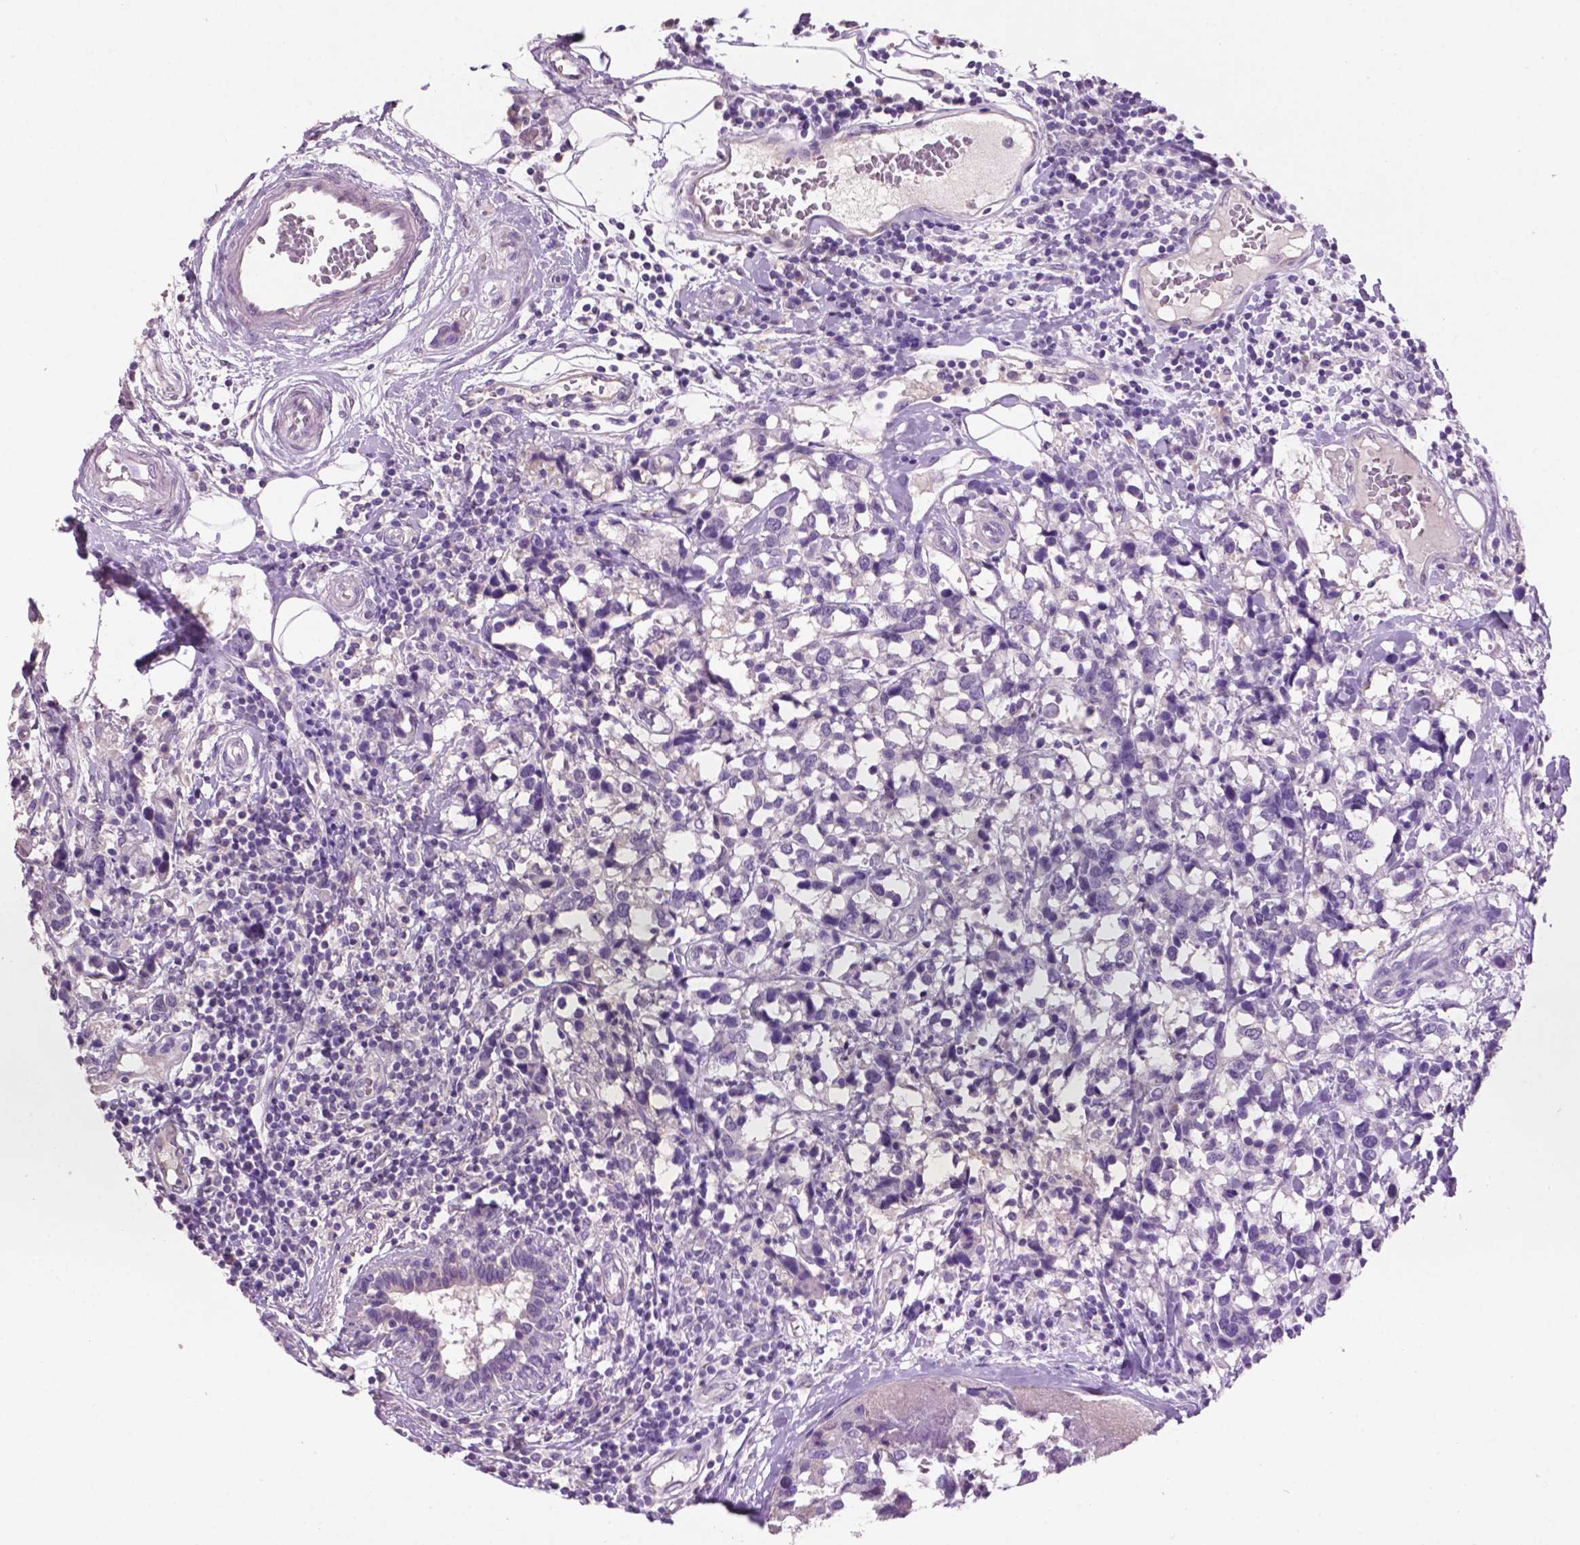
{"staining": {"intensity": "negative", "quantity": "none", "location": "none"}, "tissue": "breast cancer", "cell_type": "Tumor cells", "image_type": "cancer", "snomed": [{"axis": "morphology", "description": "Lobular carcinoma"}, {"axis": "topography", "description": "Breast"}], "caption": "This is an immunohistochemistry photomicrograph of human lobular carcinoma (breast). There is no positivity in tumor cells.", "gene": "CRYBA4", "patient": {"sex": "female", "age": 59}}